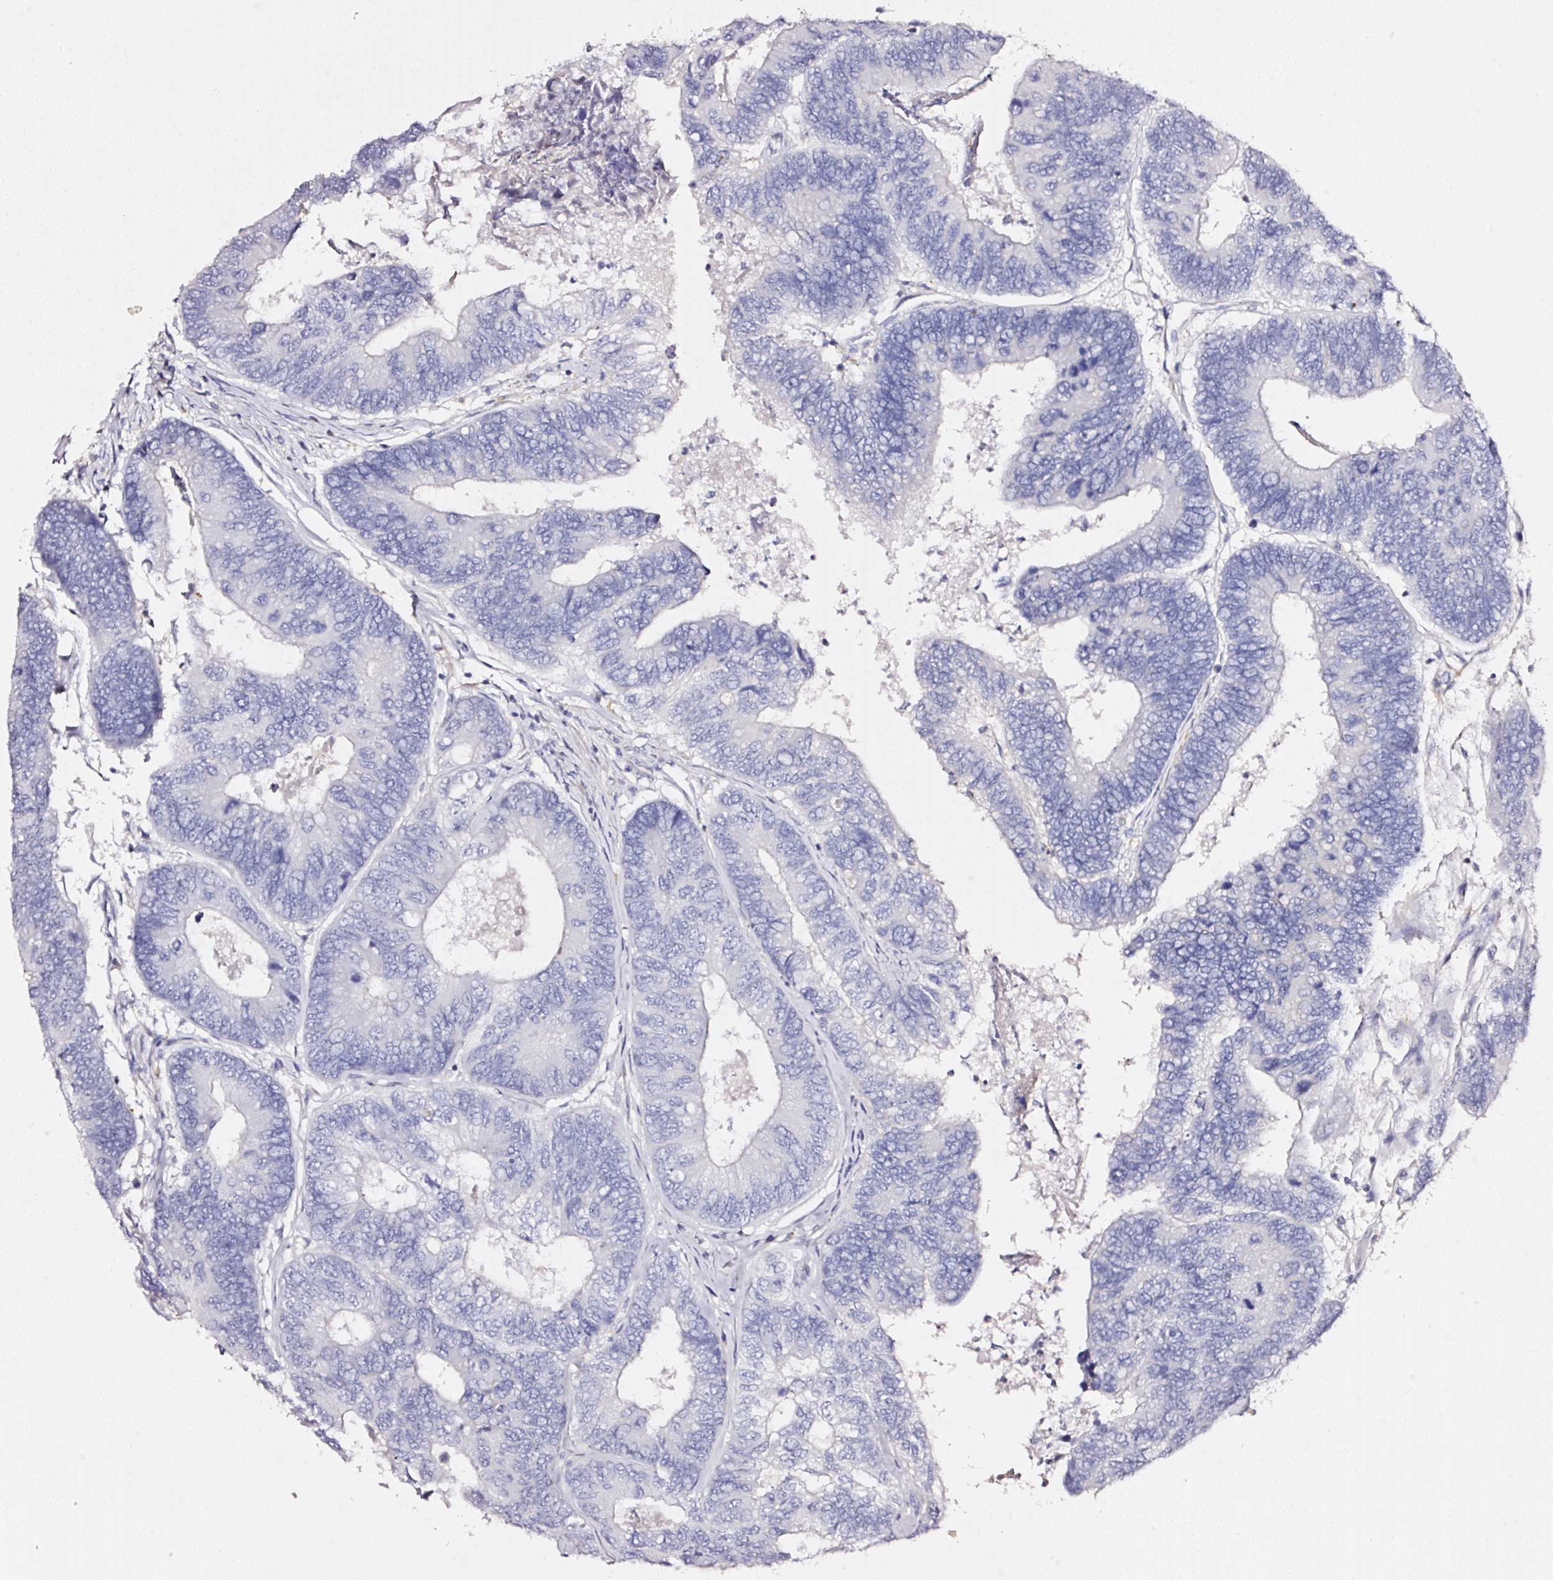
{"staining": {"intensity": "negative", "quantity": "none", "location": "none"}, "tissue": "colorectal cancer", "cell_type": "Tumor cells", "image_type": "cancer", "snomed": [{"axis": "morphology", "description": "Adenocarcinoma, NOS"}, {"axis": "topography", "description": "Colon"}], "caption": "High magnification brightfield microscopy of colorectal adenocarcinoma stained with DAB (3,3'-diaminobenzidine) (brown) and counterstained with hematoxylin (blue): tumor cells show no significant positivity. (DAB immunohistochemistry visualized using brightfield microscopy, high magnification).", "gene": "CYB561A3", "patient": {"sex": "female", "age": 67}}